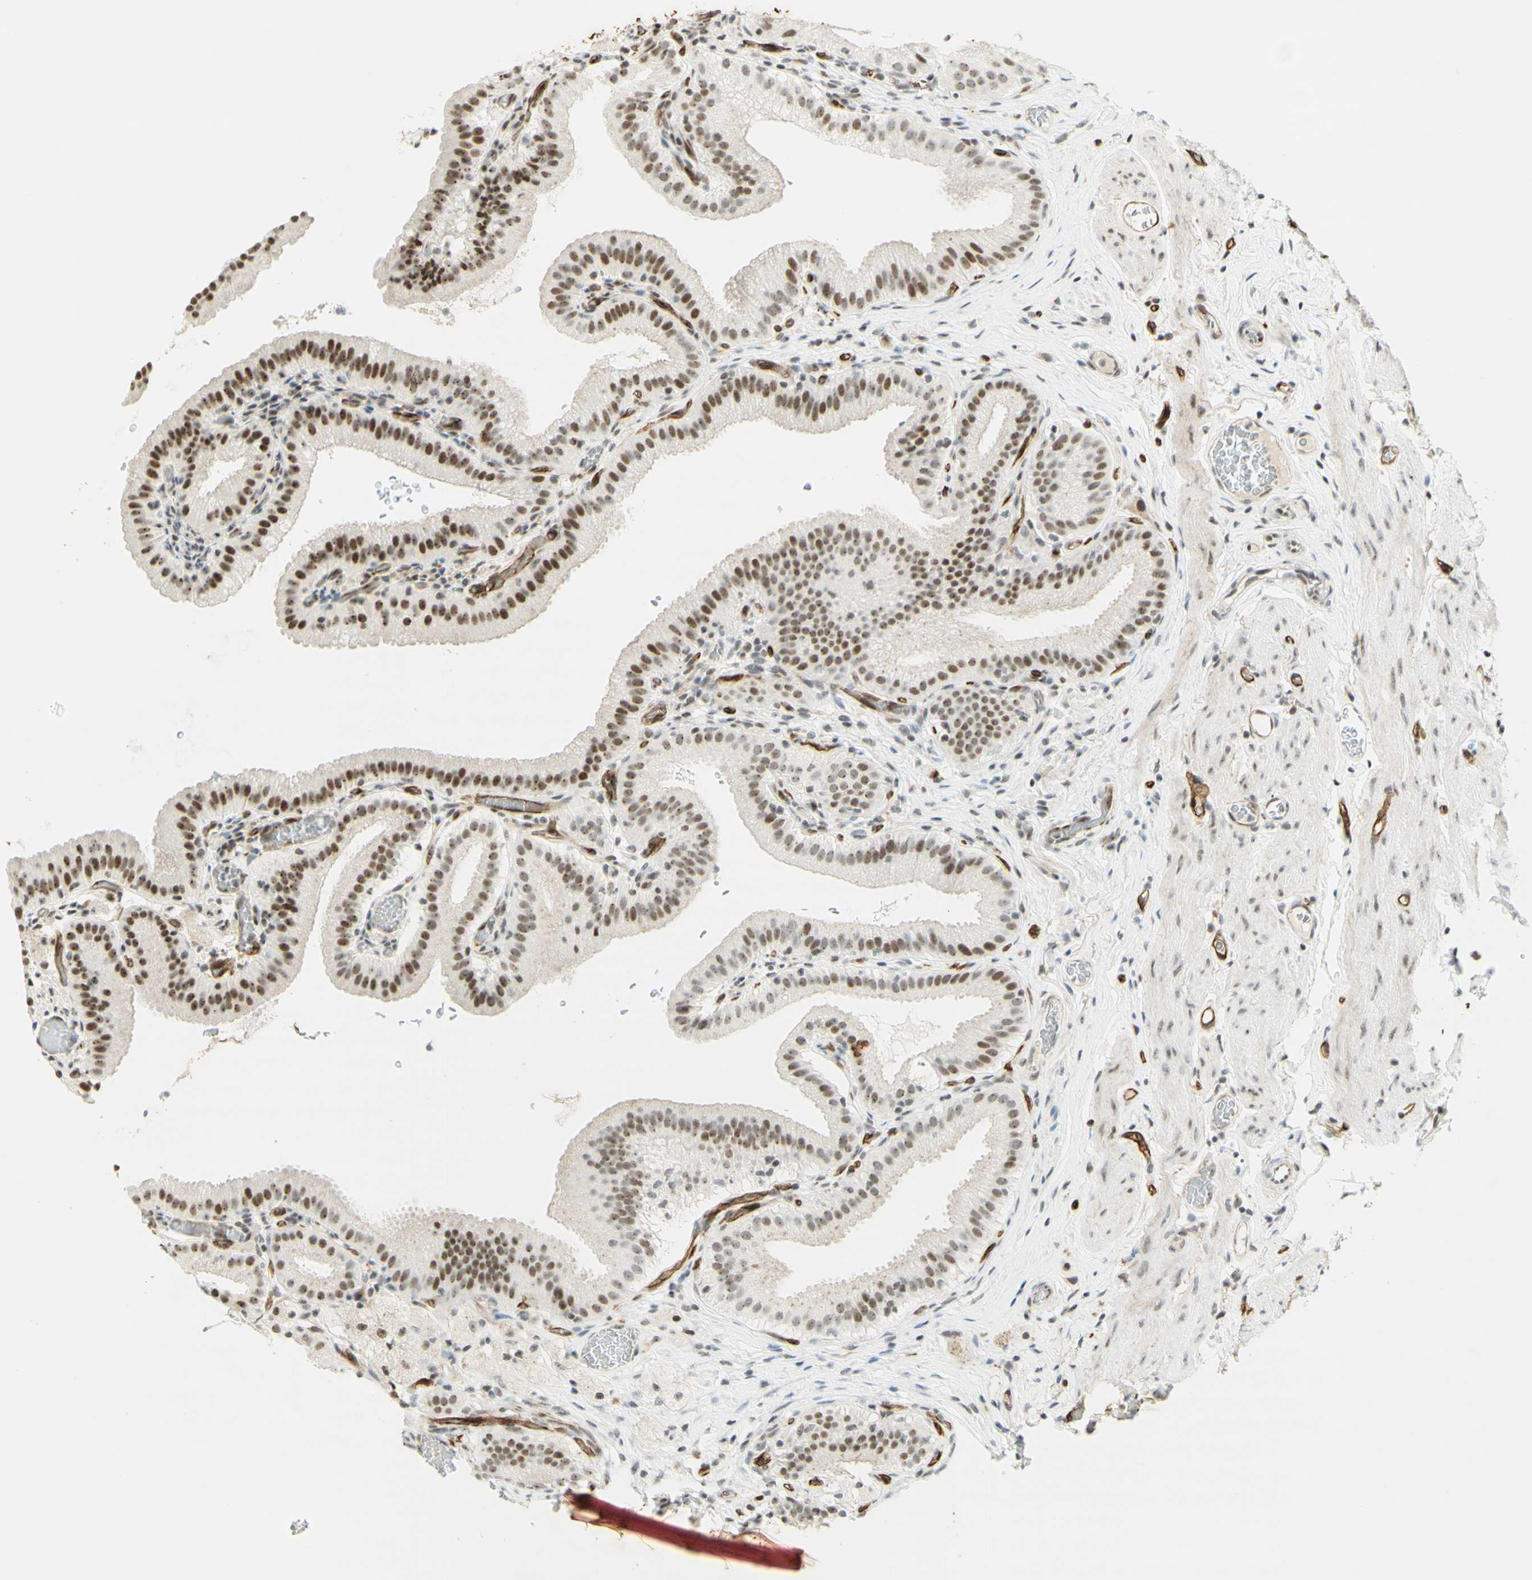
{"staining": {"intensity": "strong", "quantity": ">75%", "location": "nuclear"}, "tissue": "gallbladder", "cell_type": "Glandular cells", "image_type": "normal", "snomed": [{"axis": "morphology", "description": "Normal tissue, NOS"}, {"axis": "topography", "description": "Gallbladder"}], "caption": "The micrograph reveals immunohistochemical staining of normal gallbladder. There is strong nuclear positivity is seen in approximately >75% of glandular cells.", "gene": "IRF1", "patient": {"sex": "male", "age": 54}}